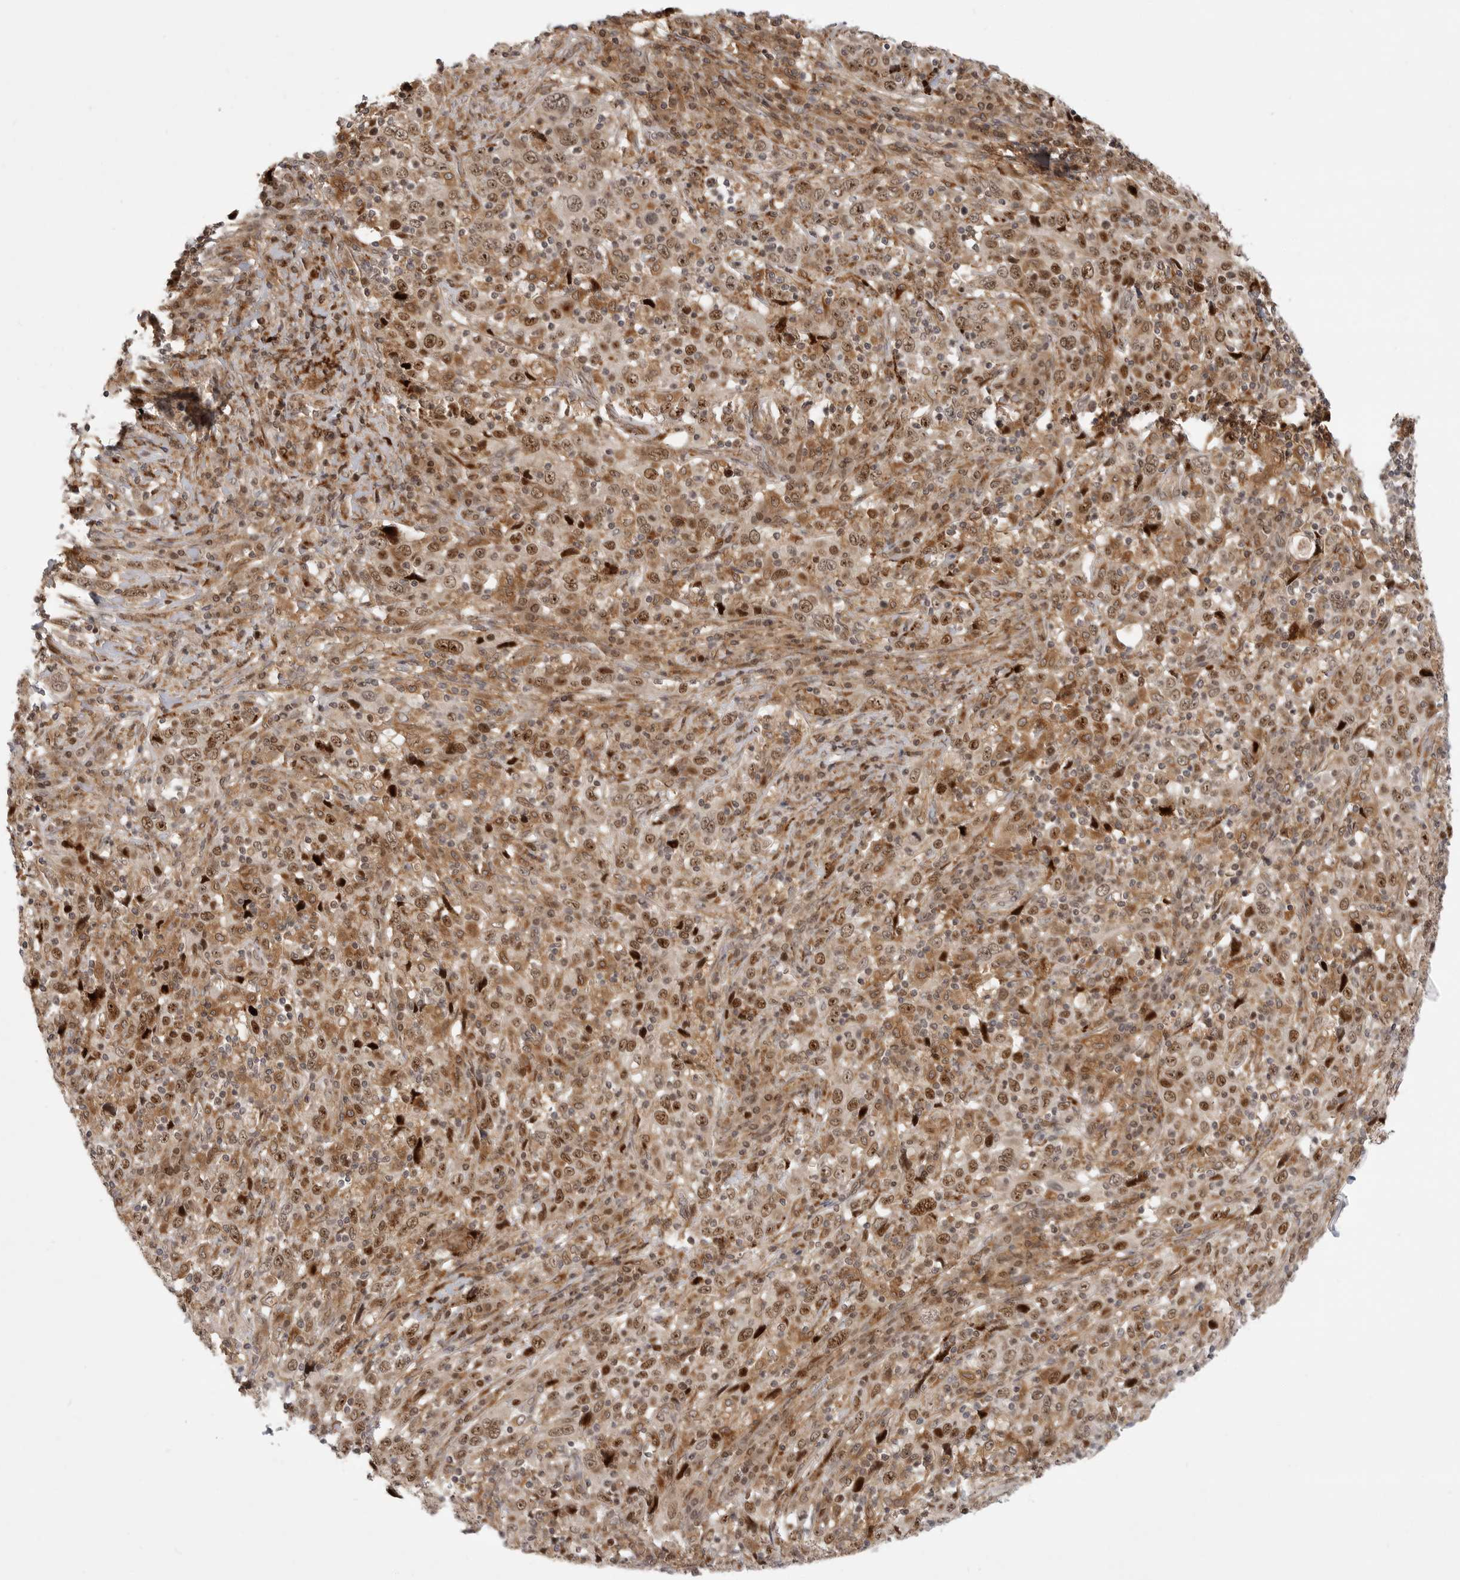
{"staining": {"intensity": "moderate", "quantity": ">75%", "location": "cytoplasmic/membranous,nuclear"}, "tissue": "cervical cancer", "cell_type": "Tumor cells", "image_type": "cancer", "snomed": [{"axis": "morphology", "description": "Squamous cell carcinoma, NOS"}, {"axis": "topography", "description": "Cervix"}], "caption": "Cervical cancer was stained to show a protein in brown. There is medium levels of moderate cytoplasmic/membranous and nuclear positivity in approximately >75% of tumor cells.", "gene": "CSNK1G3", "patient": {"sex": "female", "age": 46}}